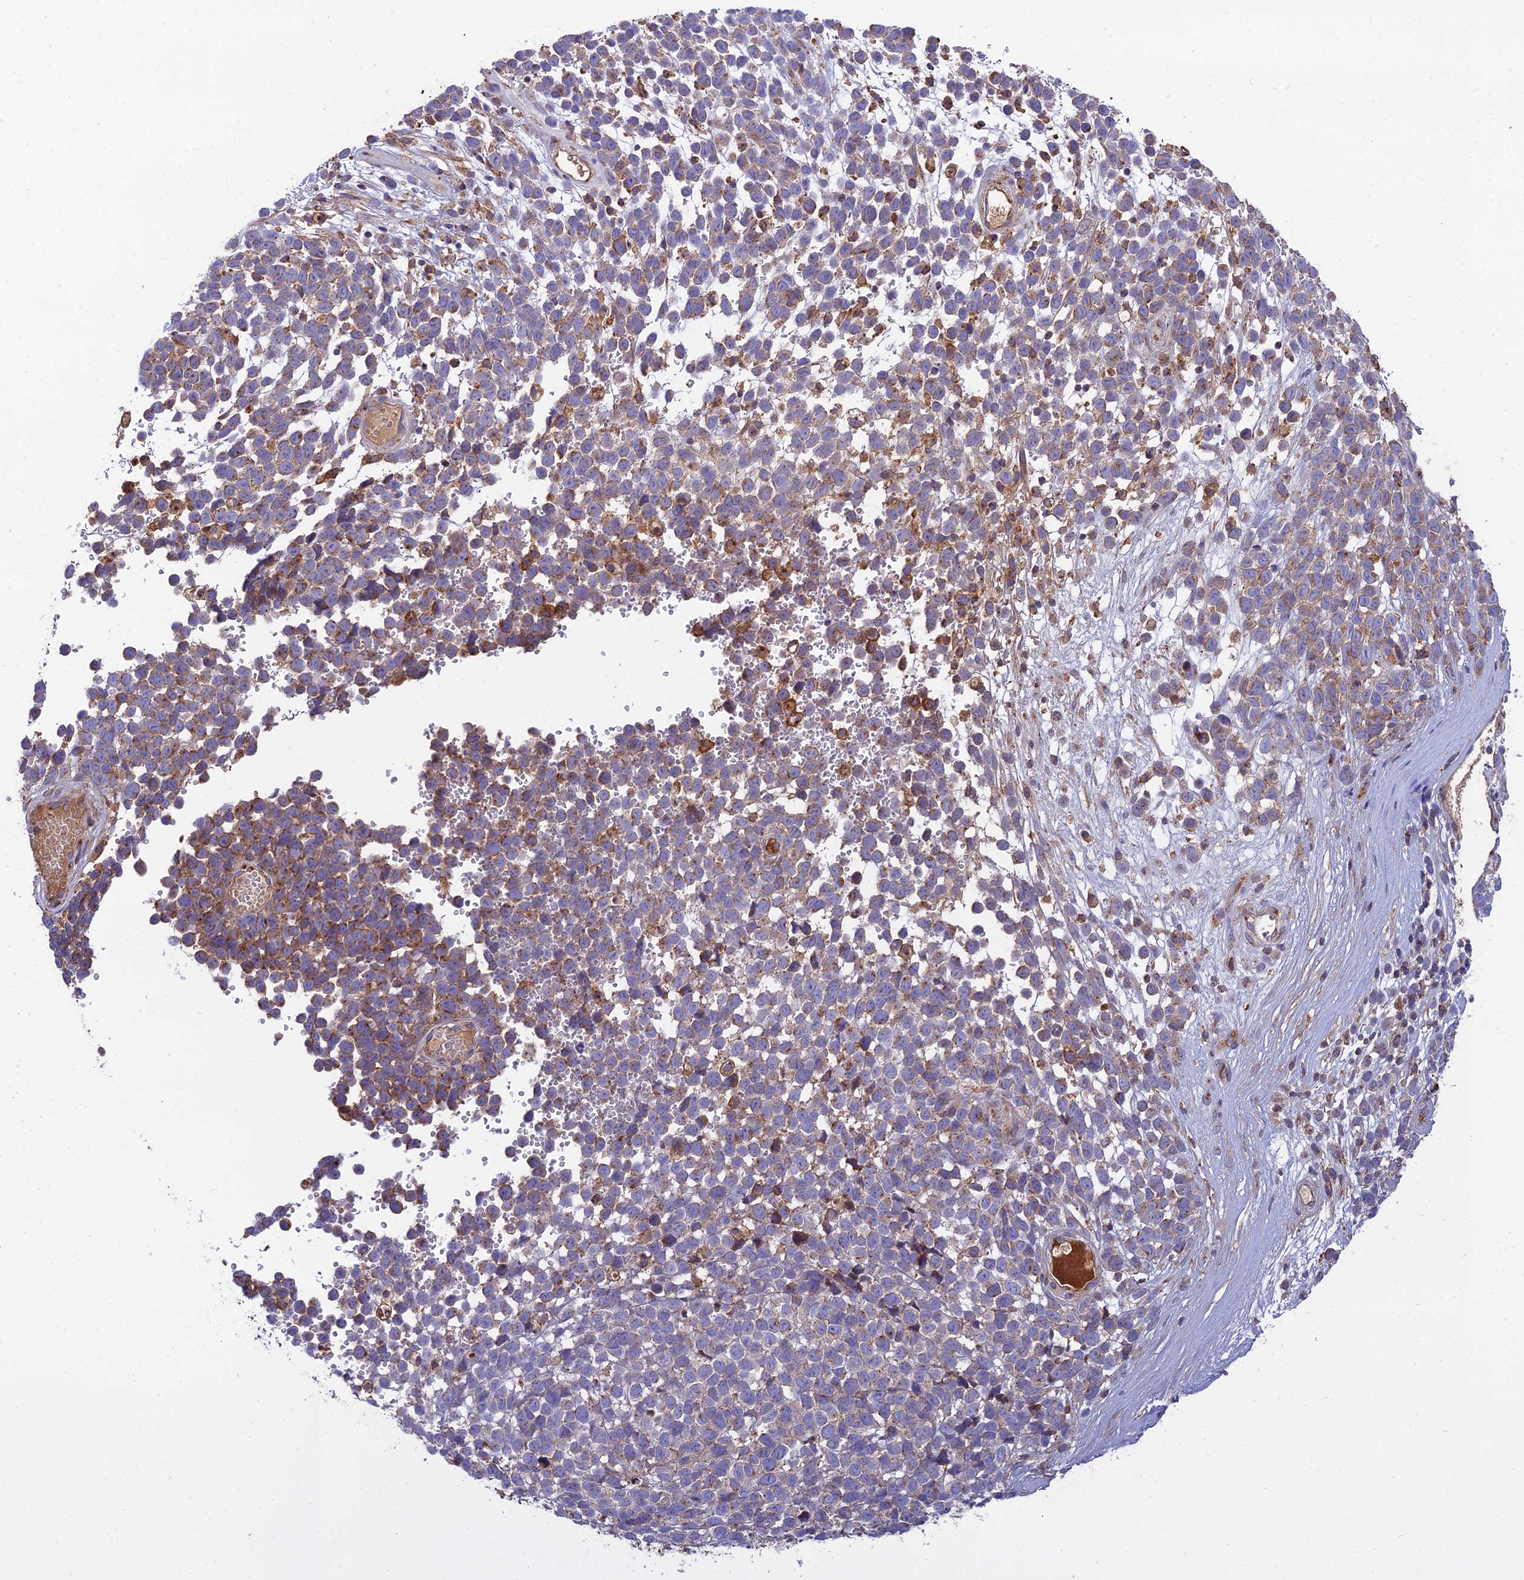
{"staining": {"intensity": "moderate", "quantity": ">75%", "location": "cytoplasmic/membranous"}, "tissue": "melanoma", "cell_type": "Tumor cells", "image_type": "cancer", "snomed": [{"axis": "morphology", "description": "Malignant melanoma, NOS"}, {"axis": "topography", "description": "Nose, NOS"}], "caption": "Malignant melanoma stained with immunohistochemistry reveals moderate cytoplasmic/membranous staining in about >75% of tumor cells.", "gene": "LNPEP", "patient": {"sex": "female", "age": 48}}